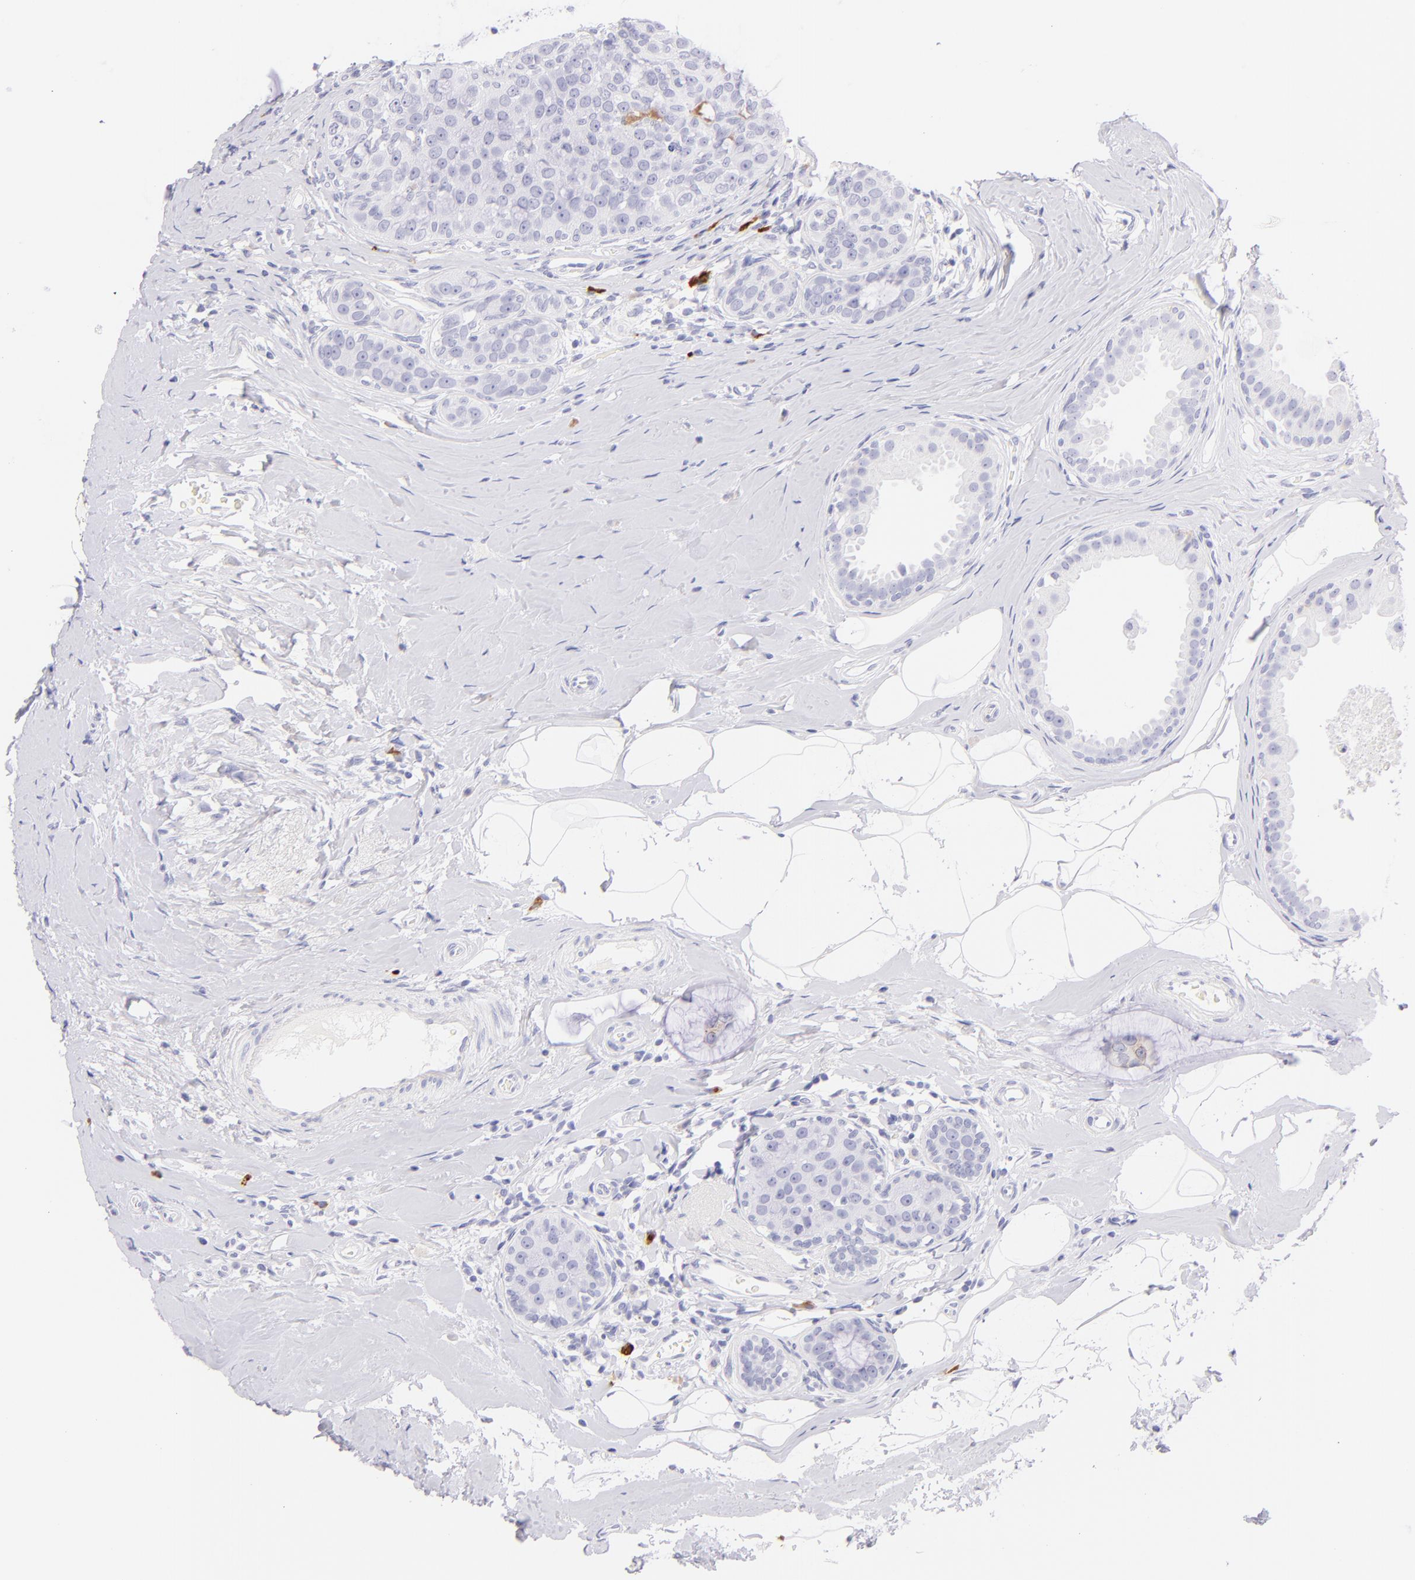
{"staining": {"intensity": "negative", "quantity": "none", "location": "none"}, "tissue": "breast cancer", "cell_type": "Tumor cells", "image_type": "cancer", "snomed": [{"axis": "morphology", "description": "Normal tissue, NOS"}, {"axis": "morphology", "description": "Duct carcinoma"}, {"axis": "topography", "description": "Breast"}], "caption": "Breast cancer was stained to show a protein in brown. There is no significant expression in tumor cells. (DAB immunohistochemistry with hematoxylin counter stain).", "gene": "SDC1", "patient": {"sex": "female", "age": 50}}